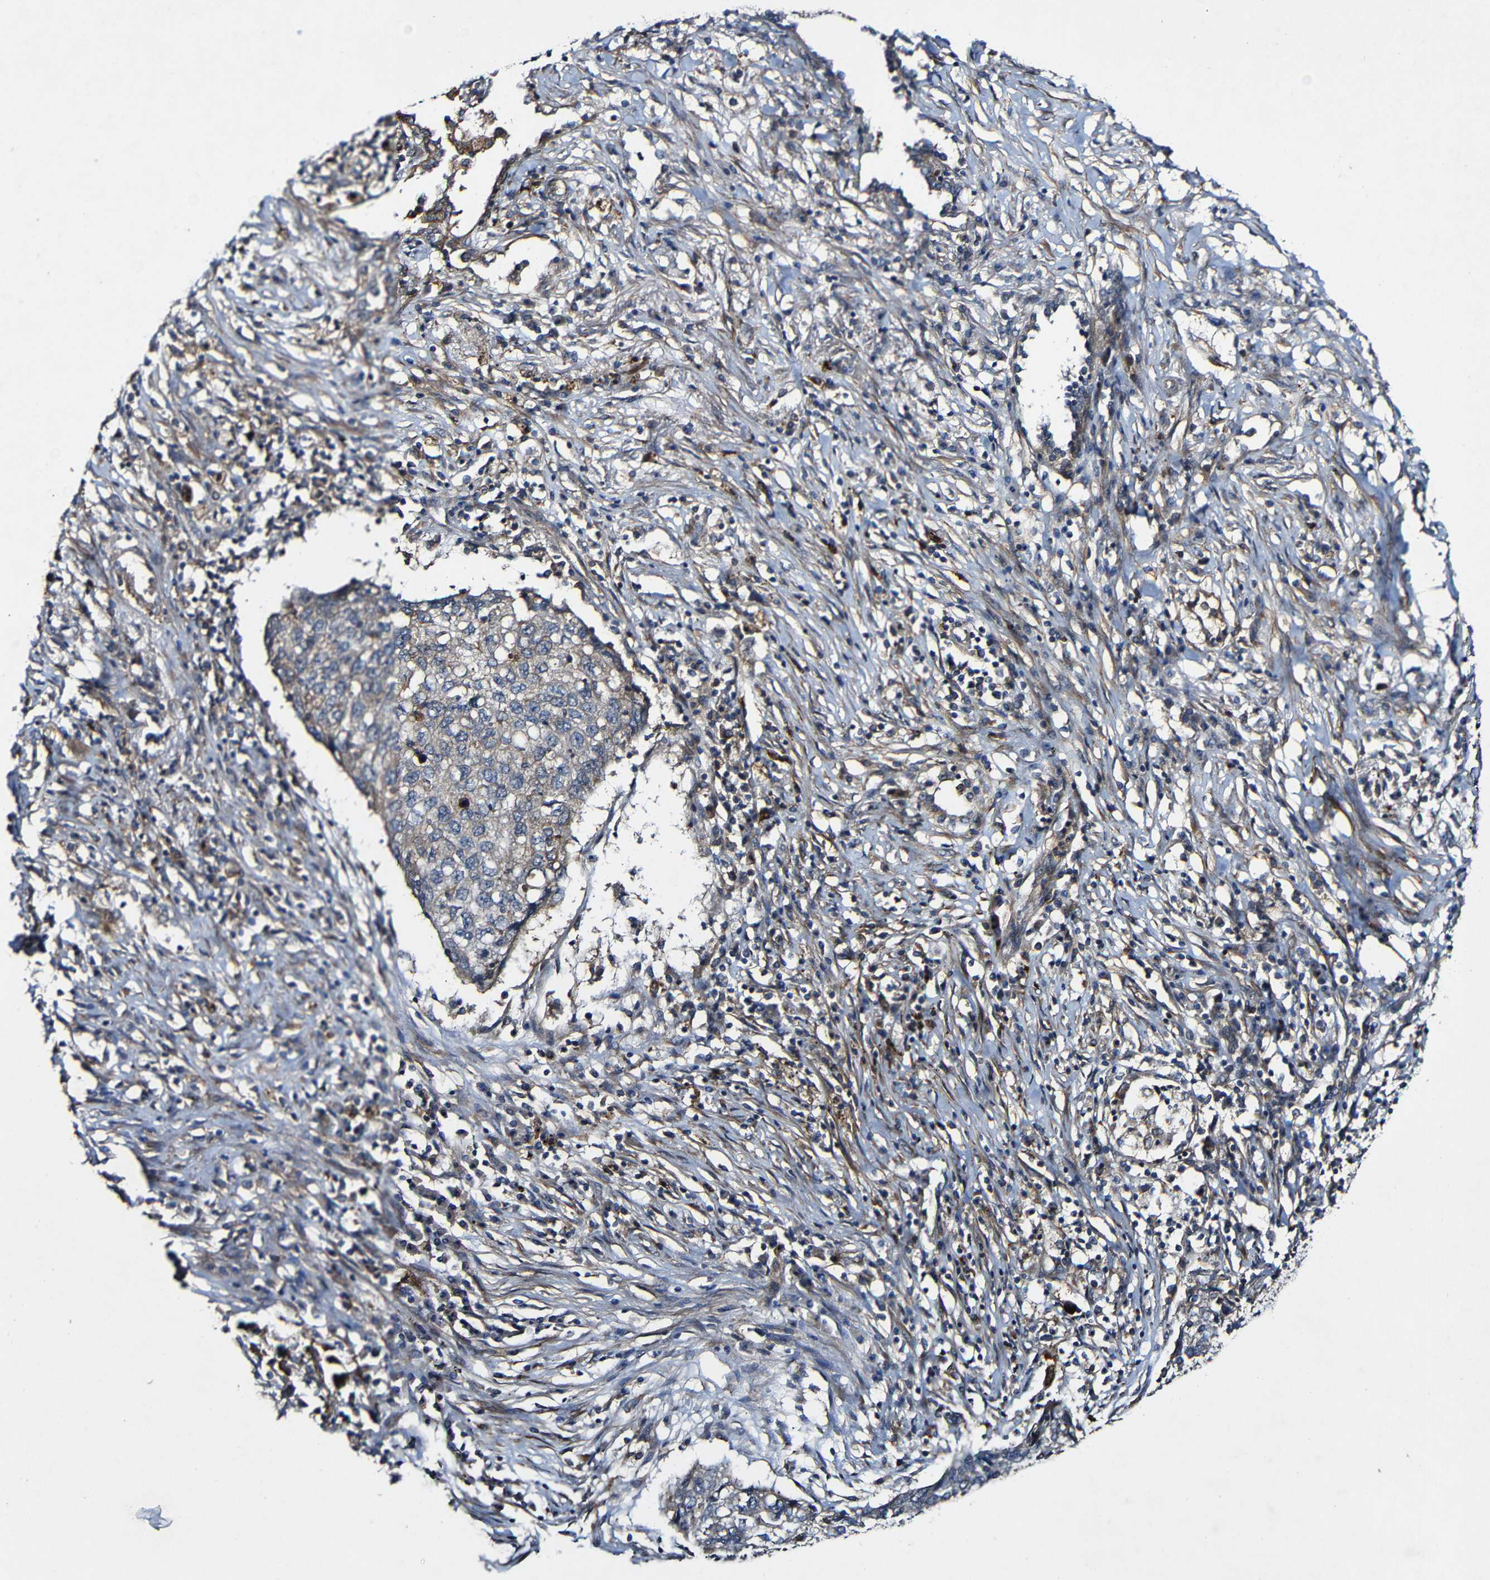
{"staining": {"intensity": "weak", "quantity": "<25%", "location": "cytoplasmic/membranous"}, "tissue": "lung cancer", "cell_type": "Tumor cells", "image_type": "cancer", "snomed": [{"axis": "morphology", "description": "Squamous cell carcinoma, NOS"}, {"axis": "topography", "description": "Lung"}], "caption": "Squamous cell carcinoma (lung) was stained to show a protein in brown. There is no significant staining in tumor cells.", "gene": "GSDME", "patient": {"sex": "female", "age": 63}}